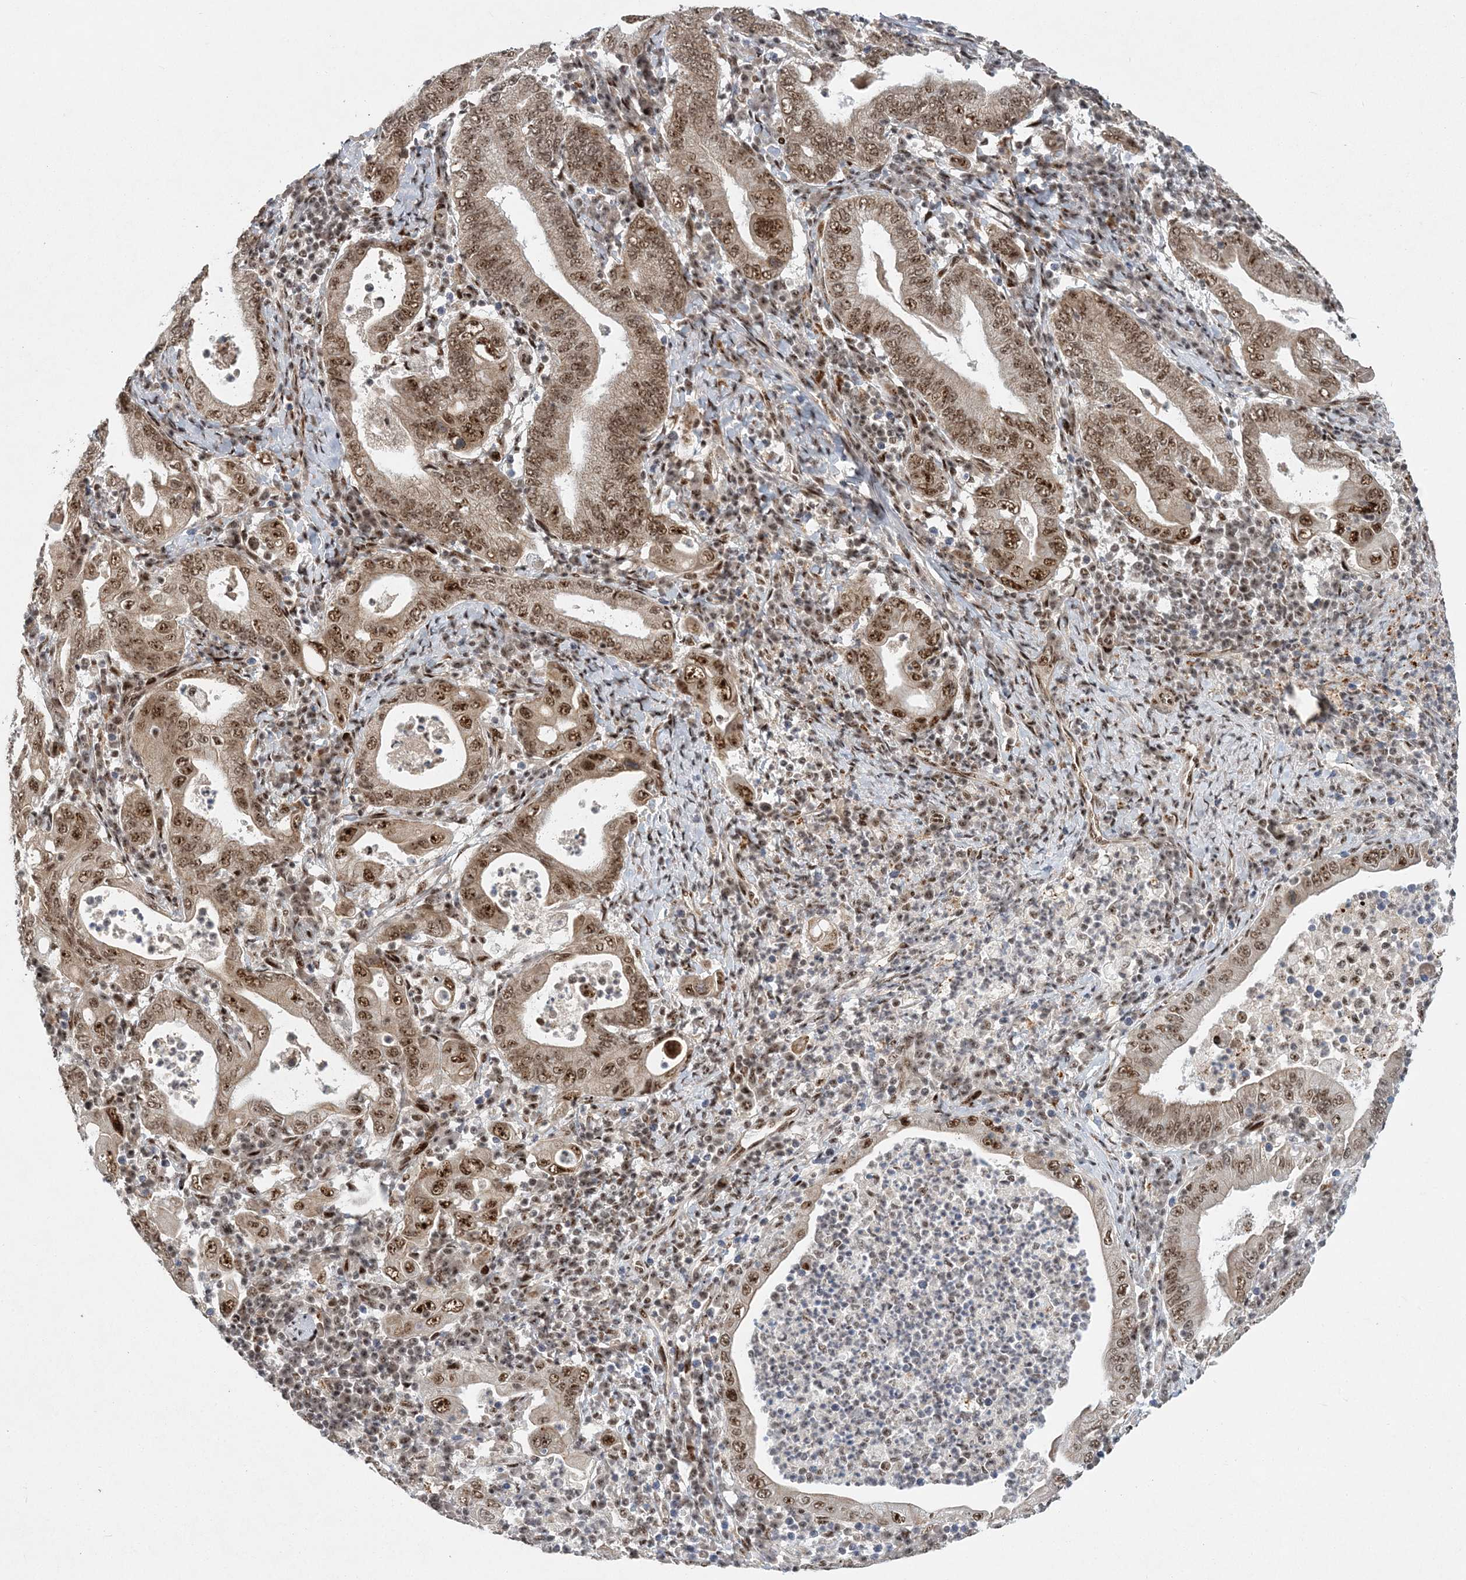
{"staining": {"intensity": "moderate", "quantity": ">75%", "location": "nuclear"}, "tissue": "stomach cancer", "cell_type": "Tumor cells", "image_type": "cancer", "snomed": [{"axis": "morphology", "description": "Normal tissue, NOS"}, {"axis": "morphology", "description": "Adenocarcinoma, NOS"}, {"axis": "topography", "description": "Esophagus"}, {"axis": "topography", "description": "Stomach, upper"}, {"axis": "topography", "description": "Peripheral nerve tissue"}], "caption": "Moderate nuclear staining for a protein is appreciated in about >75% of tumor cells of adenocarcinoma (stomach) using IHC.", "gene": "CWC22", "patient": {"sex": "male", "age": 62}}